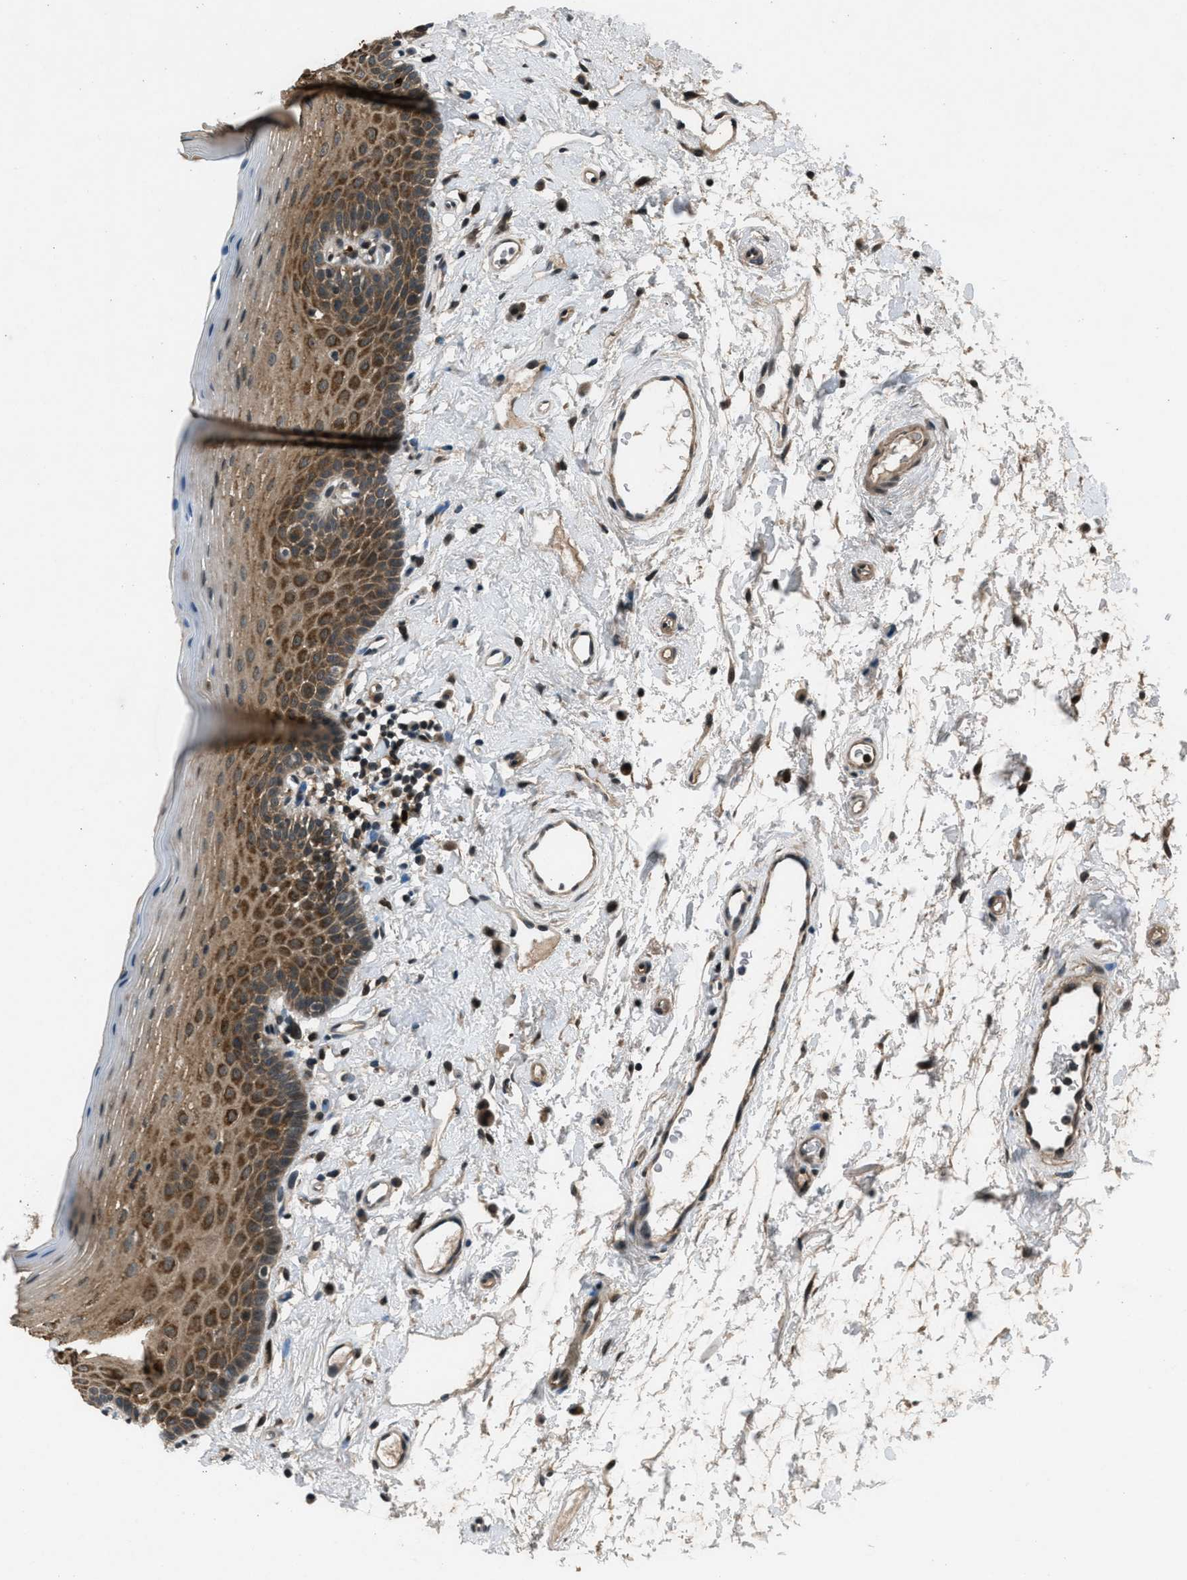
{"staining": {"intensity": "moderate", "quantity": ">75%", "location": "cytoplasmic/membranous"}, "tissue": "oral mucosa", "cell_type": "Squamous epithelial cells", "image_type": "normal", "snomed": [{"axis": "morphology", "description": "Normal tissue, NOS"}, {"axis": "topography", "description": "Oral tissue"}], "caption": "An IHC micrograph of benign tissue is shown. Protein staining in brown shows moderate cytoplasmic/membranous positivity in oral mucosa within squamous epithelial cells. (IHC, brightfield microscopy, high magnification).", "gene": "EPSTI1", "patient": {"sex": "male", "age": 66}}